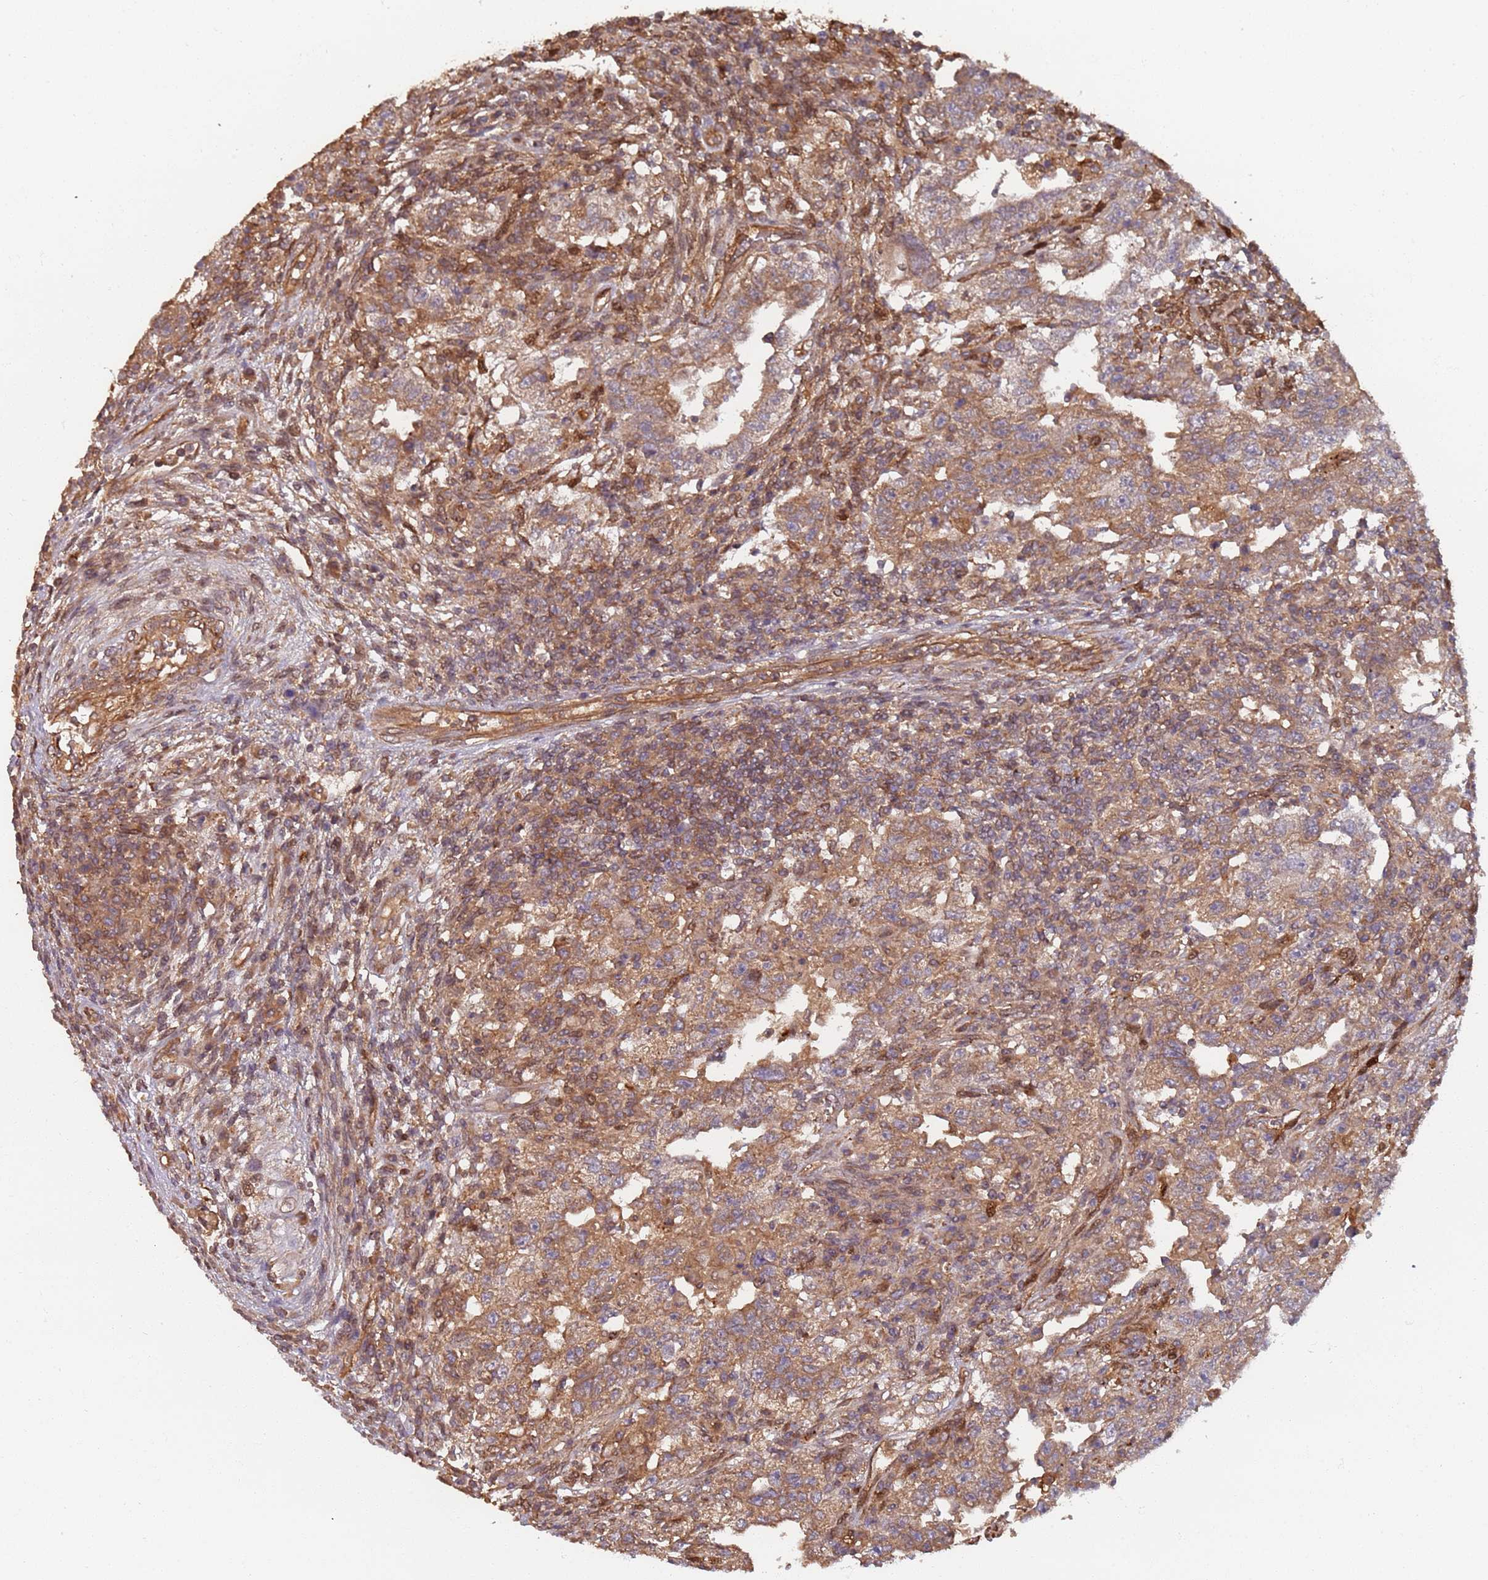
{"staining": {"intensity": "moderate", "quantity": "25%-75%", "location": "cytoplasmic/membranous"}, "tissue": "testis cancer", "cell_type": "Tumor cells", "image_type": "cancer", "snomed": [{"axis": "morphology", "description": "Carcinoma, Embryonal, NOS"}, {"axis": "topography", "description": "Testis"}], "caption": "Protein staining shows moderate cytoplasmic/membranous expression in about 25%-75% of tumor cells in testis cancer.", "gene": "SDCCAG8", "patient": {"sex": "male", "age": 26}}